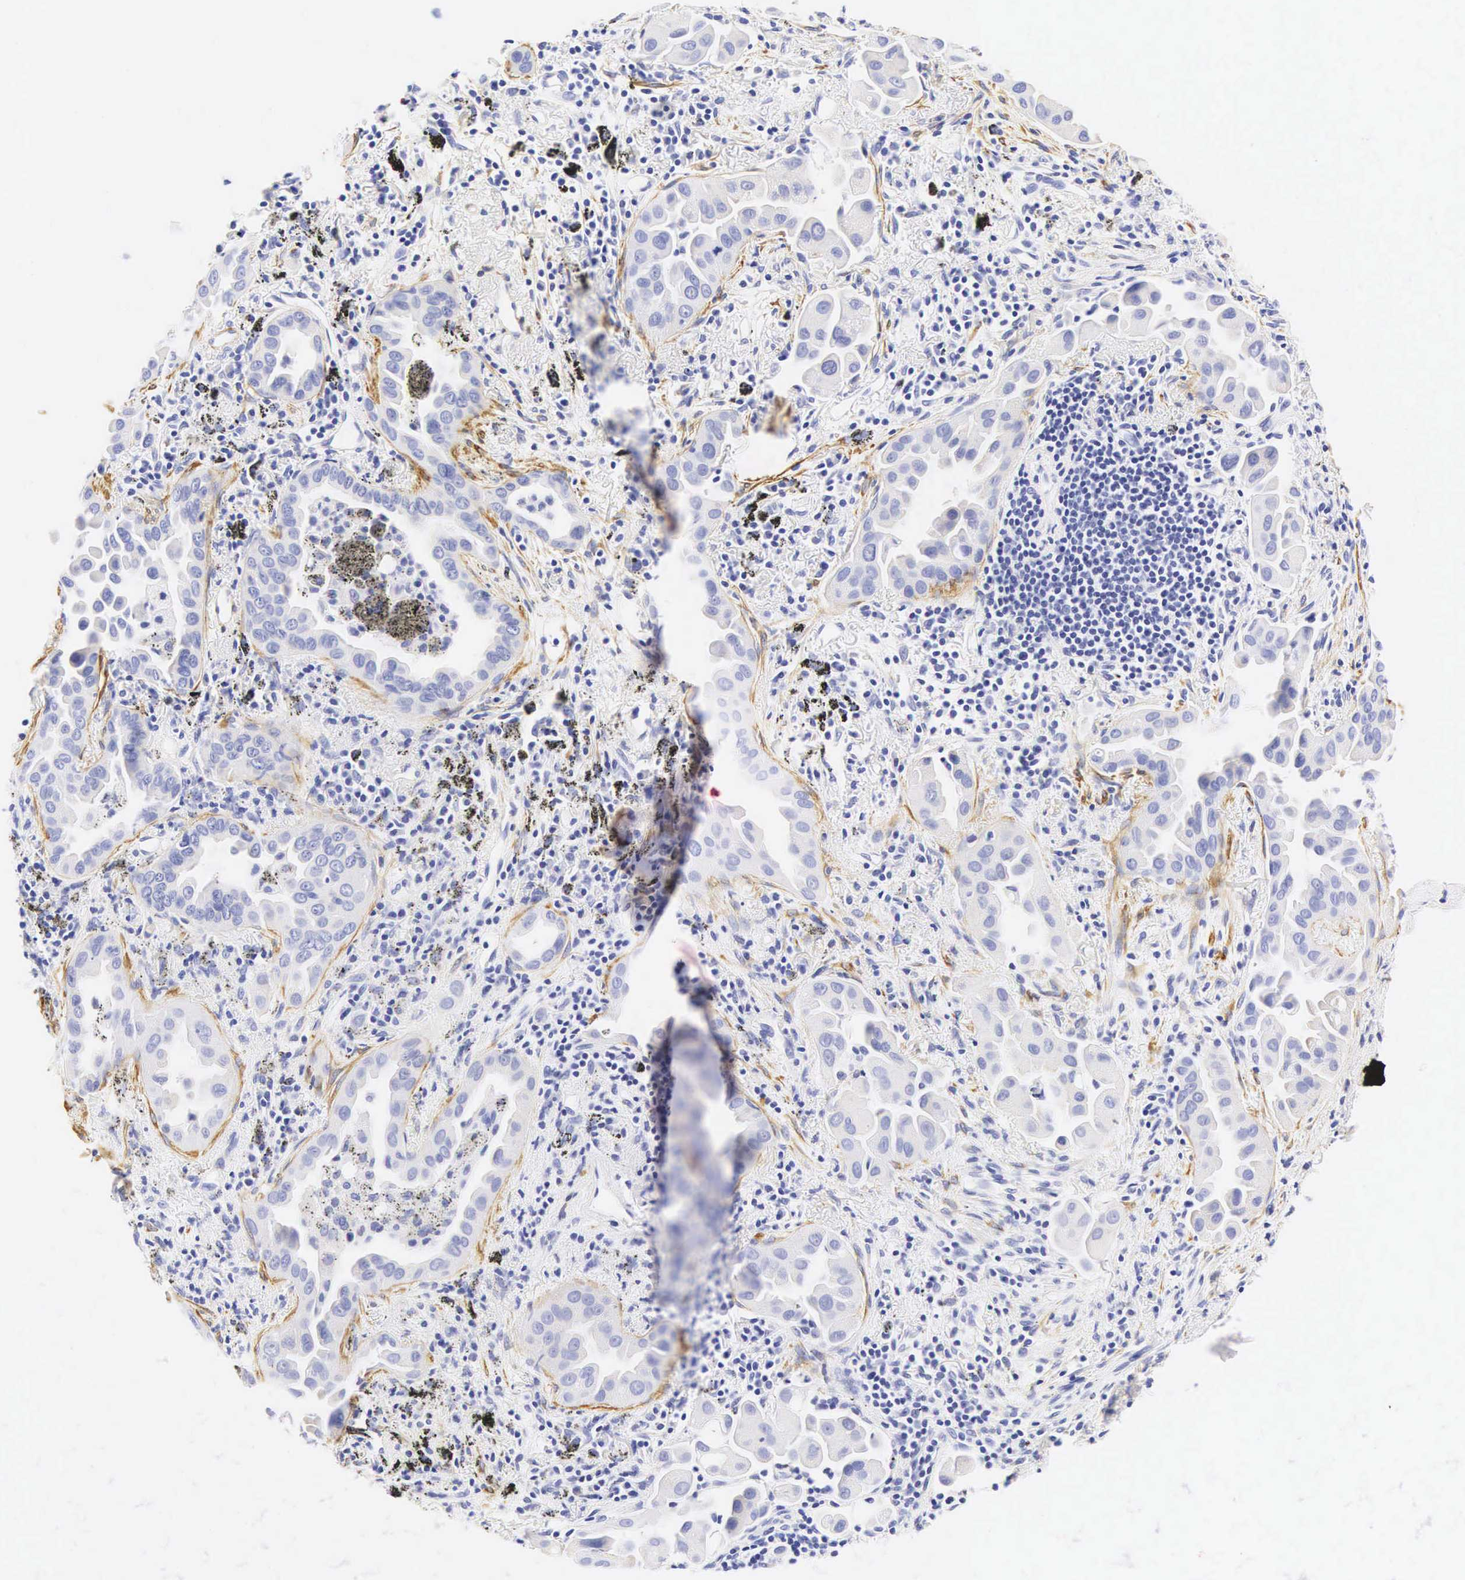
{"staining": {"intensity": "negative", "quantity": "none", "location": "none"}, "tissue": "lung cancer", "cell_type": "Tumor cells", "image_type": "cancer", "snomed": [{"axis": "morphology", "description": "Adenocarcinoma, NOS"}, {"axis": "topography", "description": "Lung"}], "caption": "This is an IHC photomicrograph of lung adenocarcinoma. There is no expression in tumor cells.", "gene": "CNN1", "patient": {"sex": "male", "age": 68}}